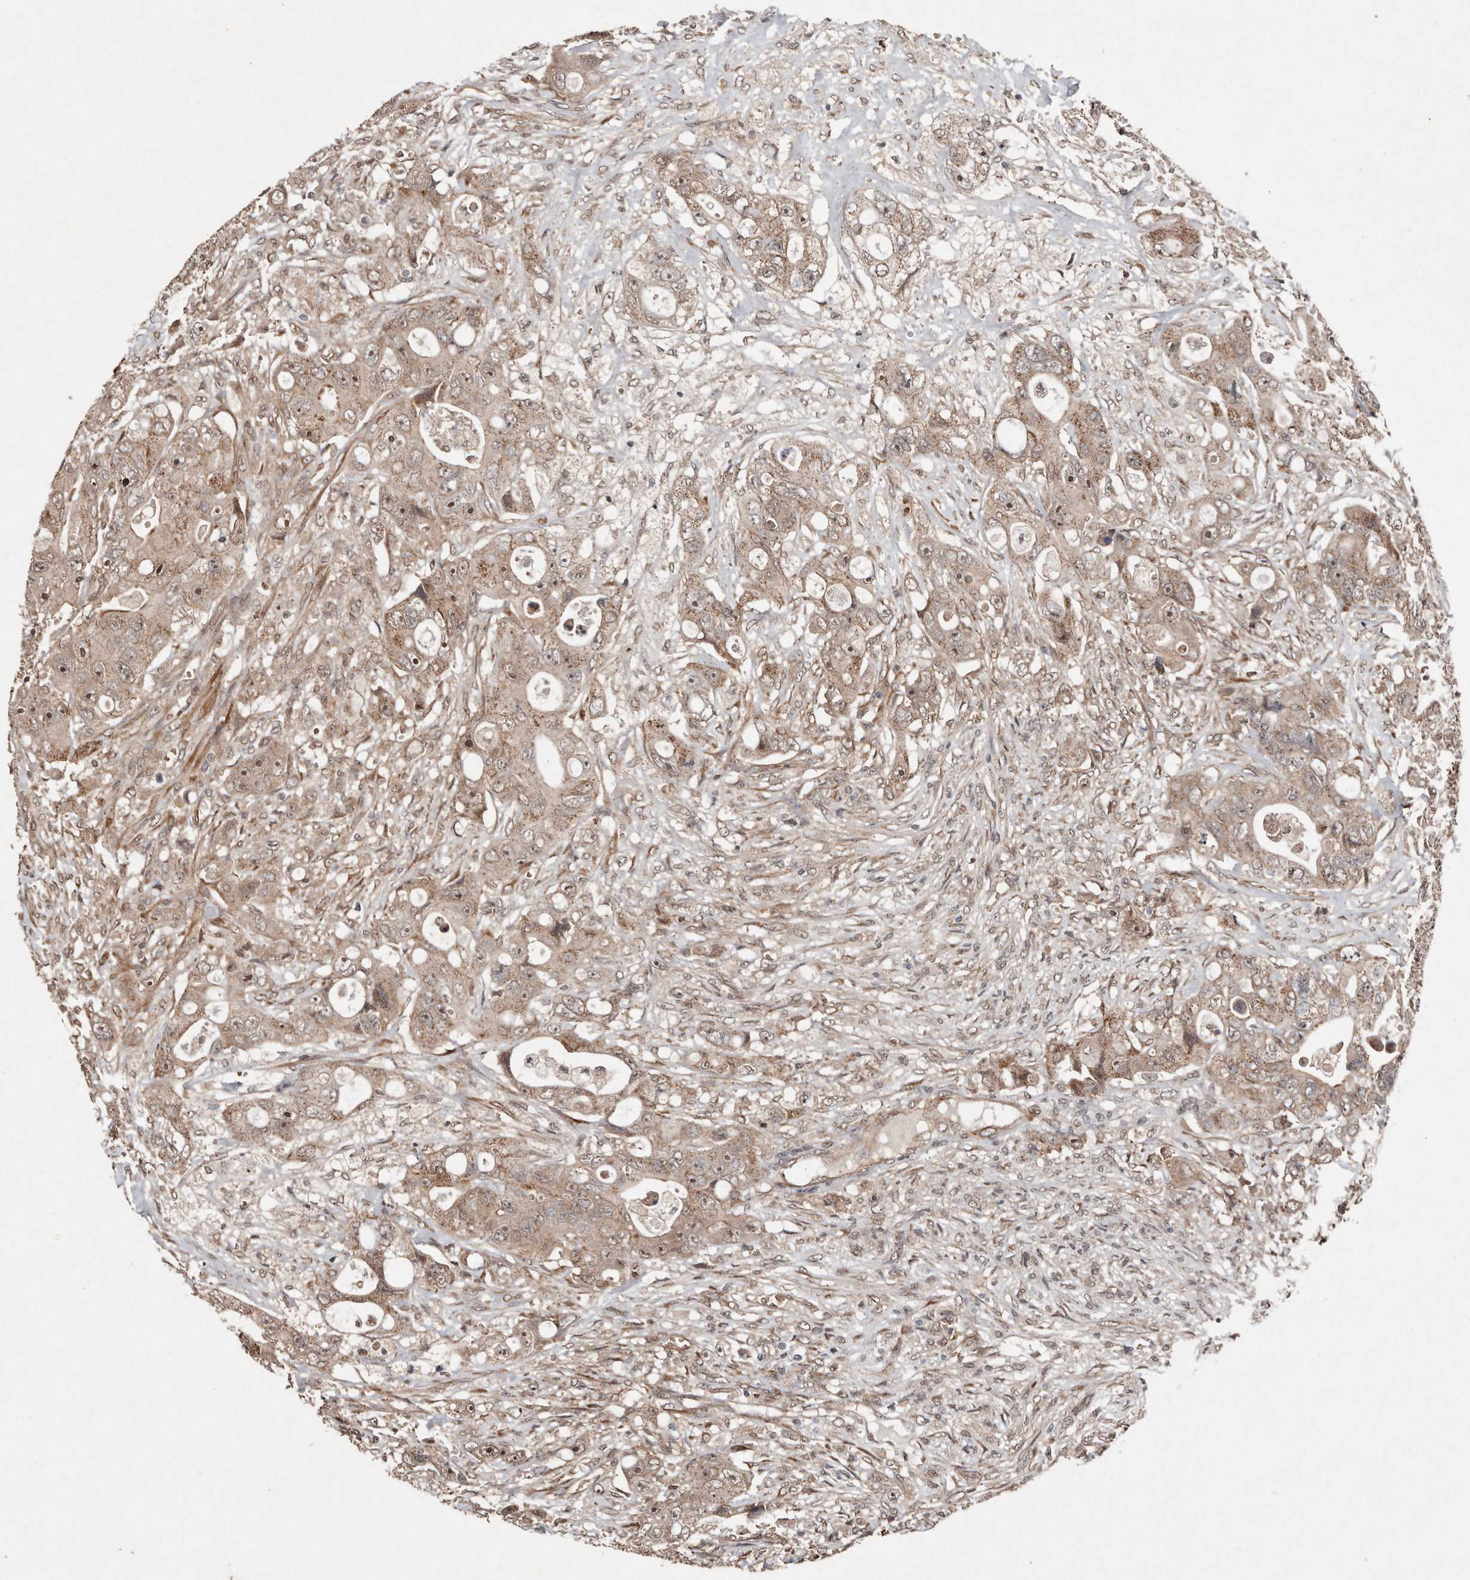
{"staining": {"intensity": "moderate", "quantity": ">75%", "location": "cytoplasmic/membranous,nuclear"}, "tissue": "colorectal cancer", "cell_type": "Tumor cells", "image_type": "cancer", "snomed": [{"axis": "morphology", "description": "Adenocarcinoma, NOS"}, {"axis": "topography", "description": "Colon"}], "caption": "A brown stain highlights moderate cytoplasmic/membranous and nuclear expression of a protein in colorectal cancer tumor cells.", "gene": "DIP2C", "patient": {"sex": "female", "age": 46}}